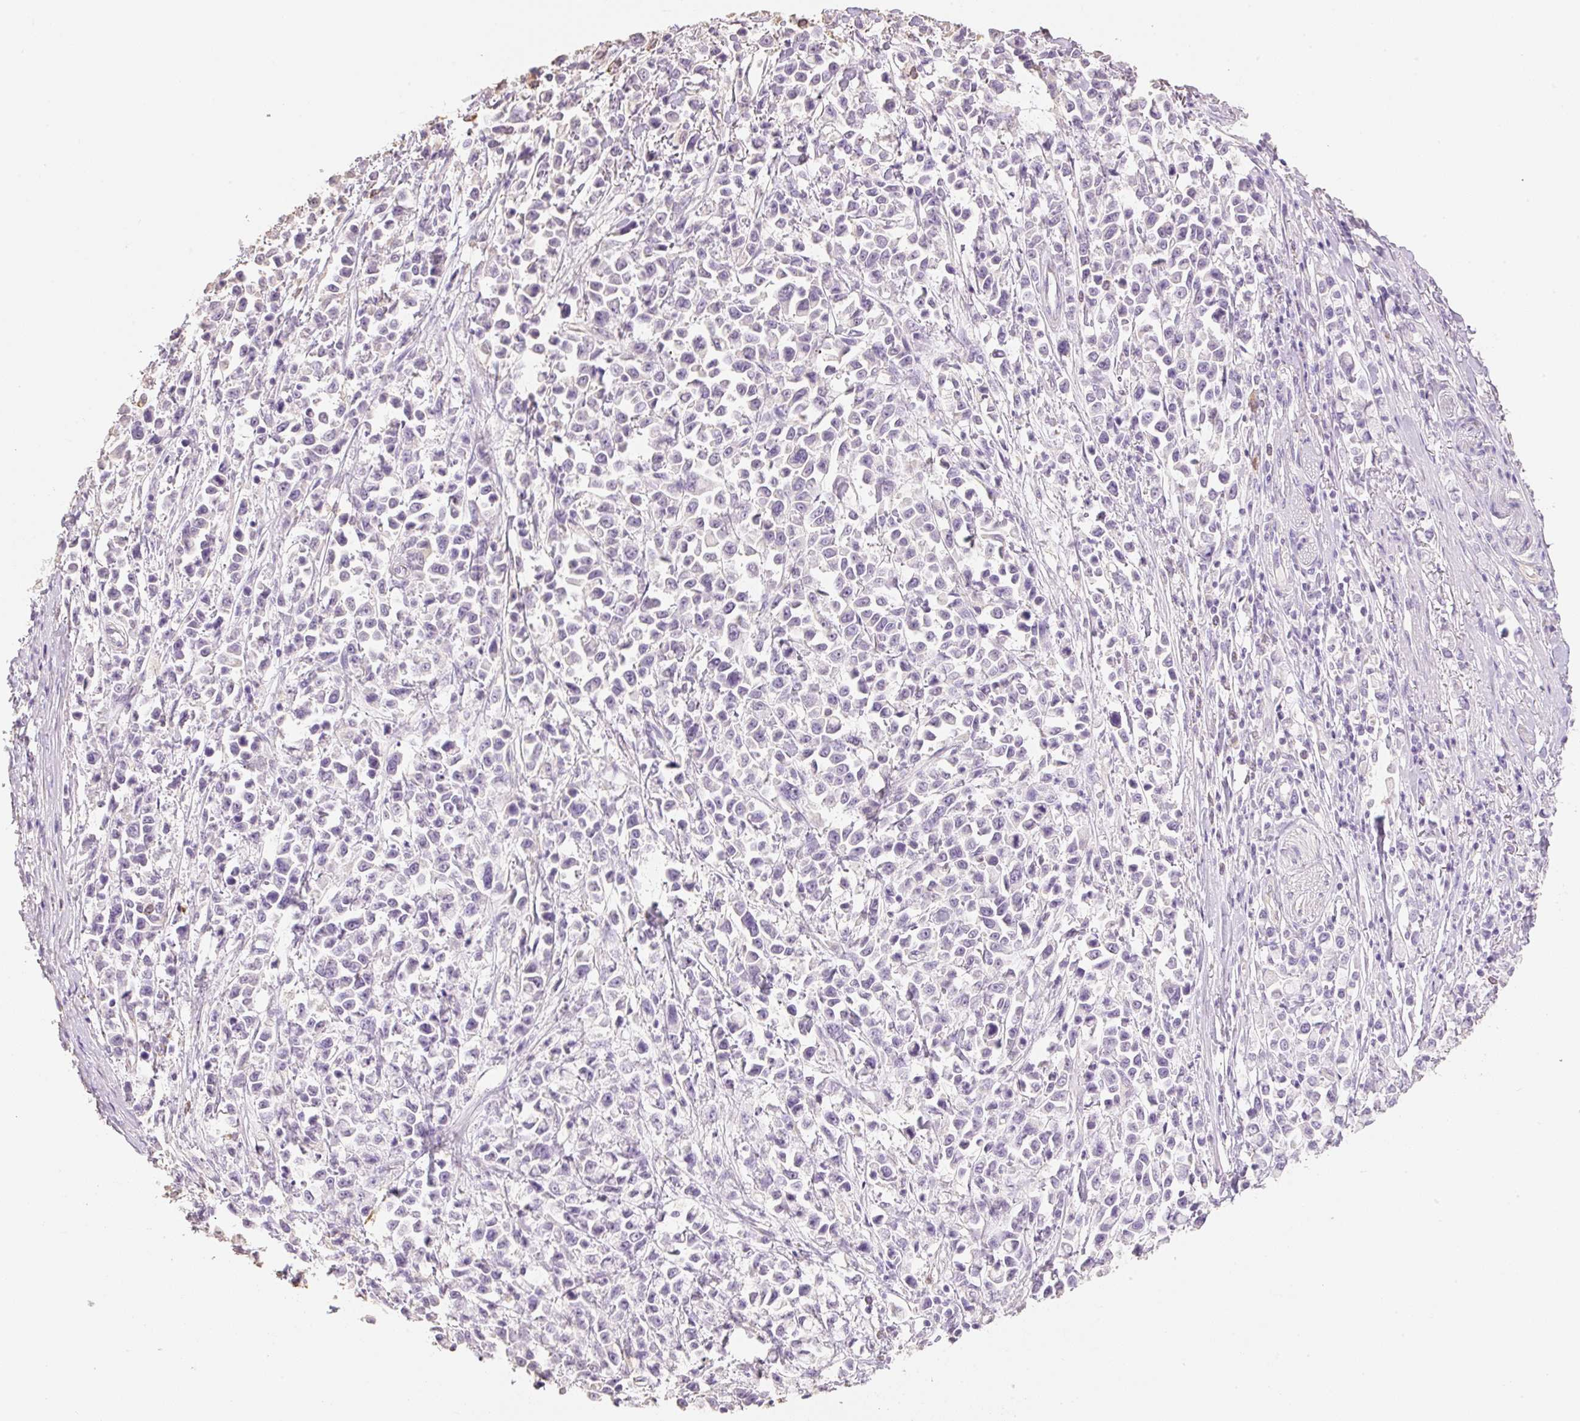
{"staining": {"intensity": "negative", "quantity": "none", "location": "none"}, "tissue": "stomach cancer", "cell_type": "Tumor cells", "image_type": "cancer", "snomed": [{"axis": "morphology", "description": "Adenocarcinoma, NOS"}, {"axis": "topography", "description": "Stomach"}], "caption": "Tumor cells show no significant expression in stomach cancer.", "gene": "MBOAT7", "patient": {"sex": "female", "age": 81}}